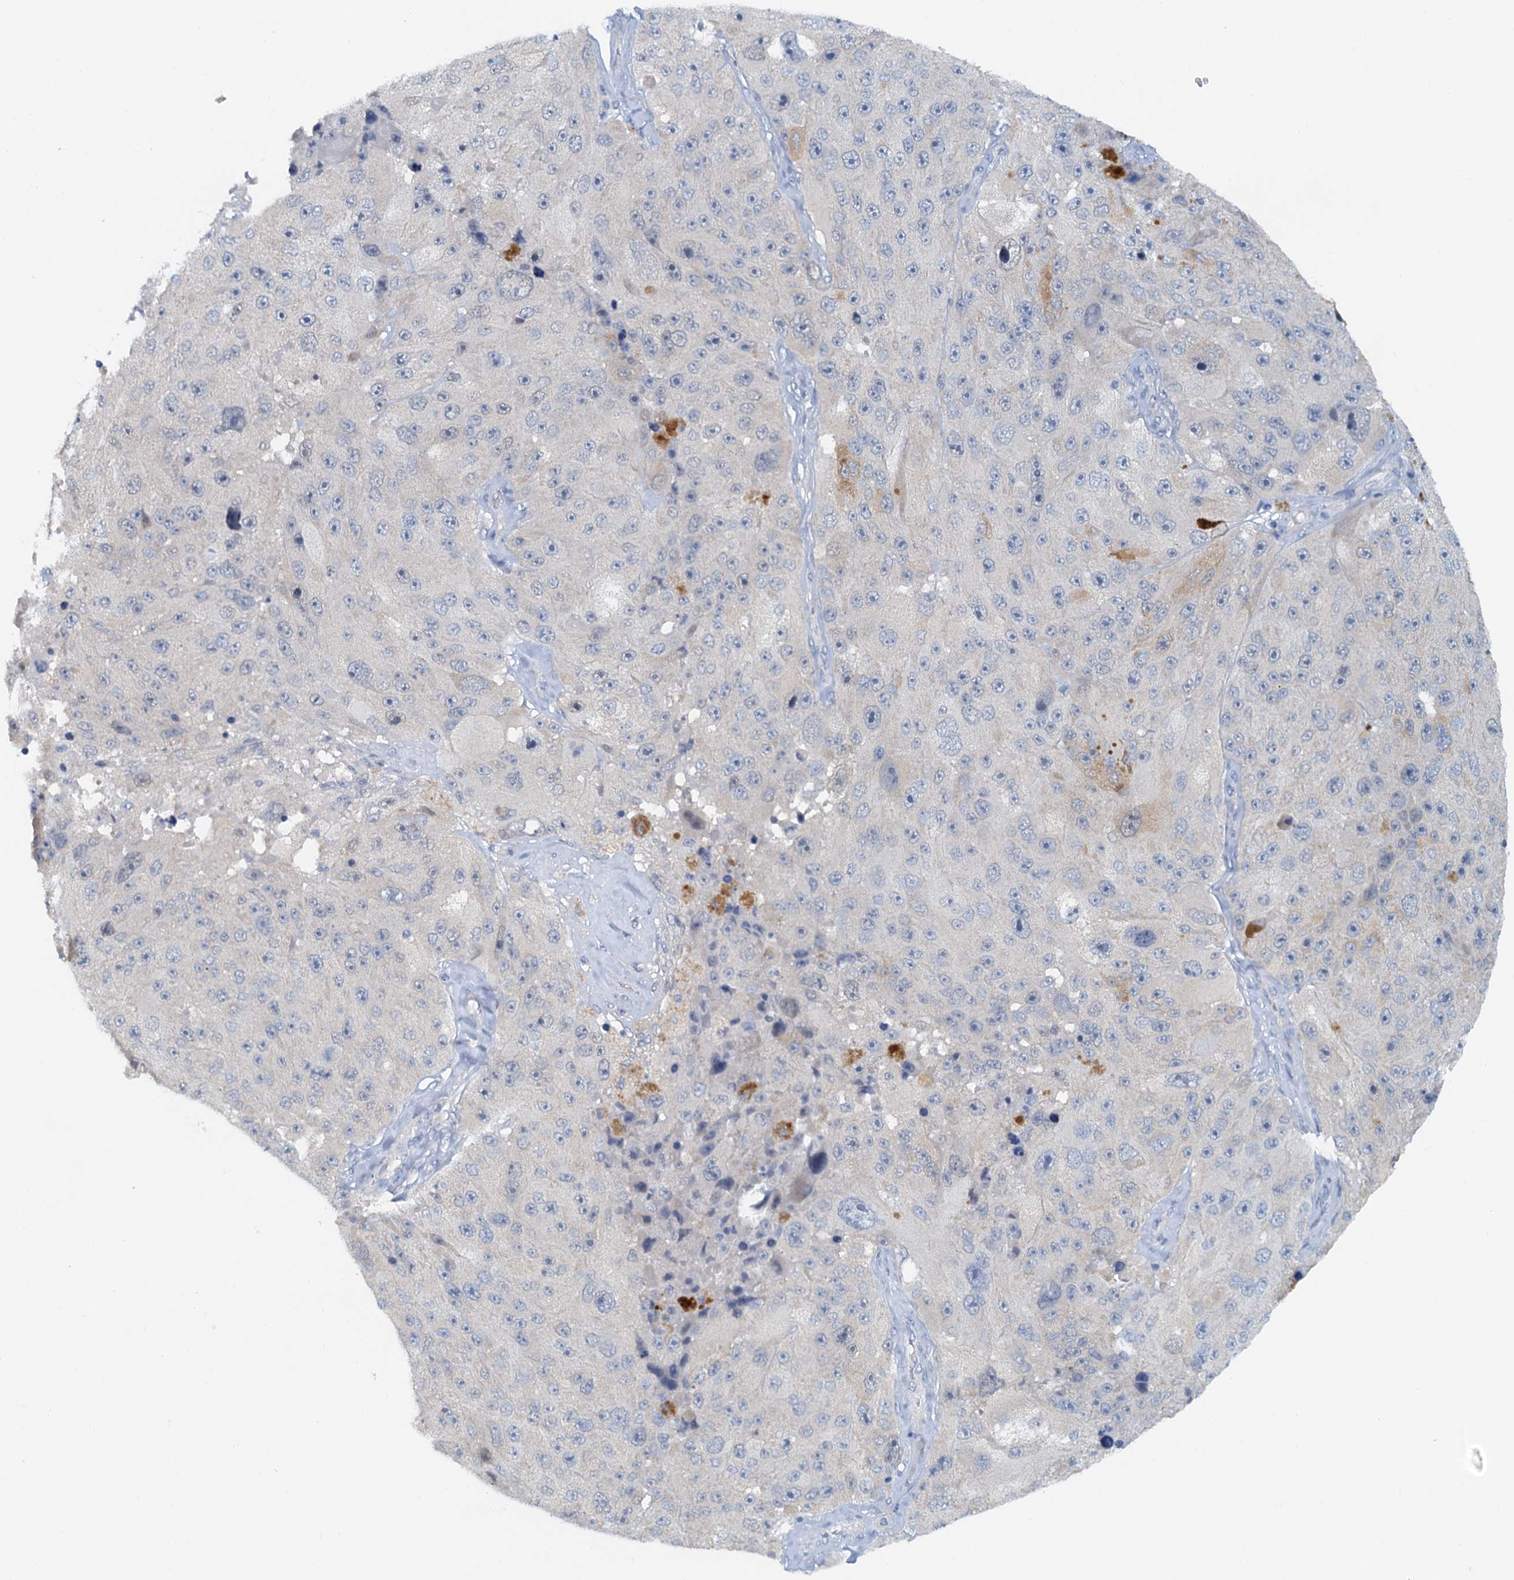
{"staining": {"intensity": "negative", "quantity": "none", "location": "none"}, "tissue": "melanoma", "cell_type": "Tumor cells", "image_type": "cancer", "snomed": [{"axis": "morphology", "description": "Malignant melanoma, Metastatic site"}, {"axis": "topography", "description": "Lymph node"}], "caption": "The micrograph demonstrates no significant staining in tumor cells of melanoma.", "gene": "DTD1", "patient": {"sex": "male", "age": 62}}